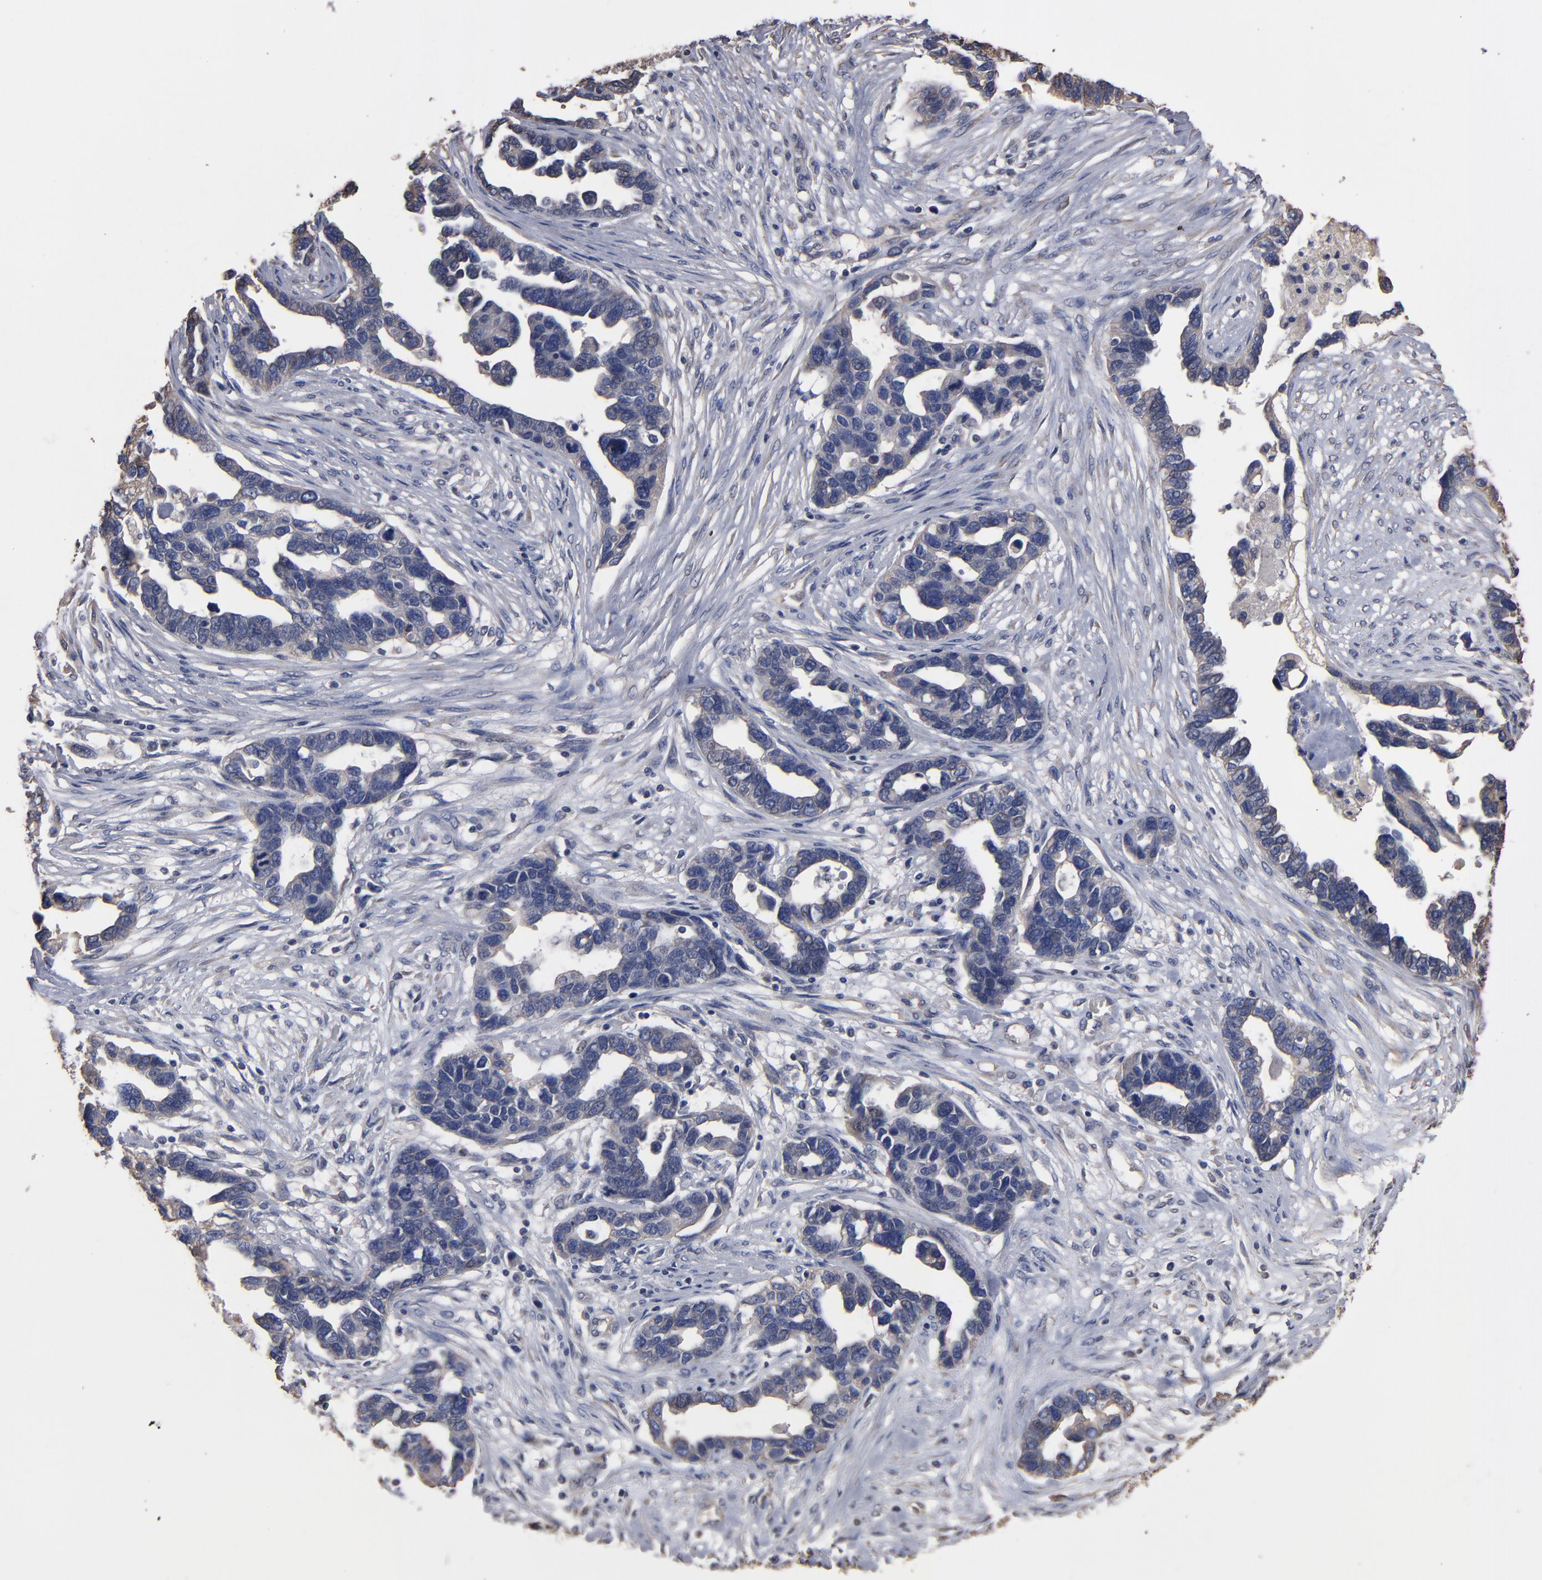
{"staining": {"intensity": "weak", "quantity": "<25%", "location": "cytoplasmic/membranous"}, "tissue": "ovarian cancer", "cell_type": "Tumor cells", "image_type": "cancer", "snomed": [{"axis": "morphology", "description": "Cystadenocarcinoma, serous, NOS"}, {"axis": "topography", "description": "Ovary"}], "caption": "The photomicrograph shows no significant expression in tumor cells of ovarian cancer.", "gene": "DMD", "patient": {"sex": "female", "age": 54}}